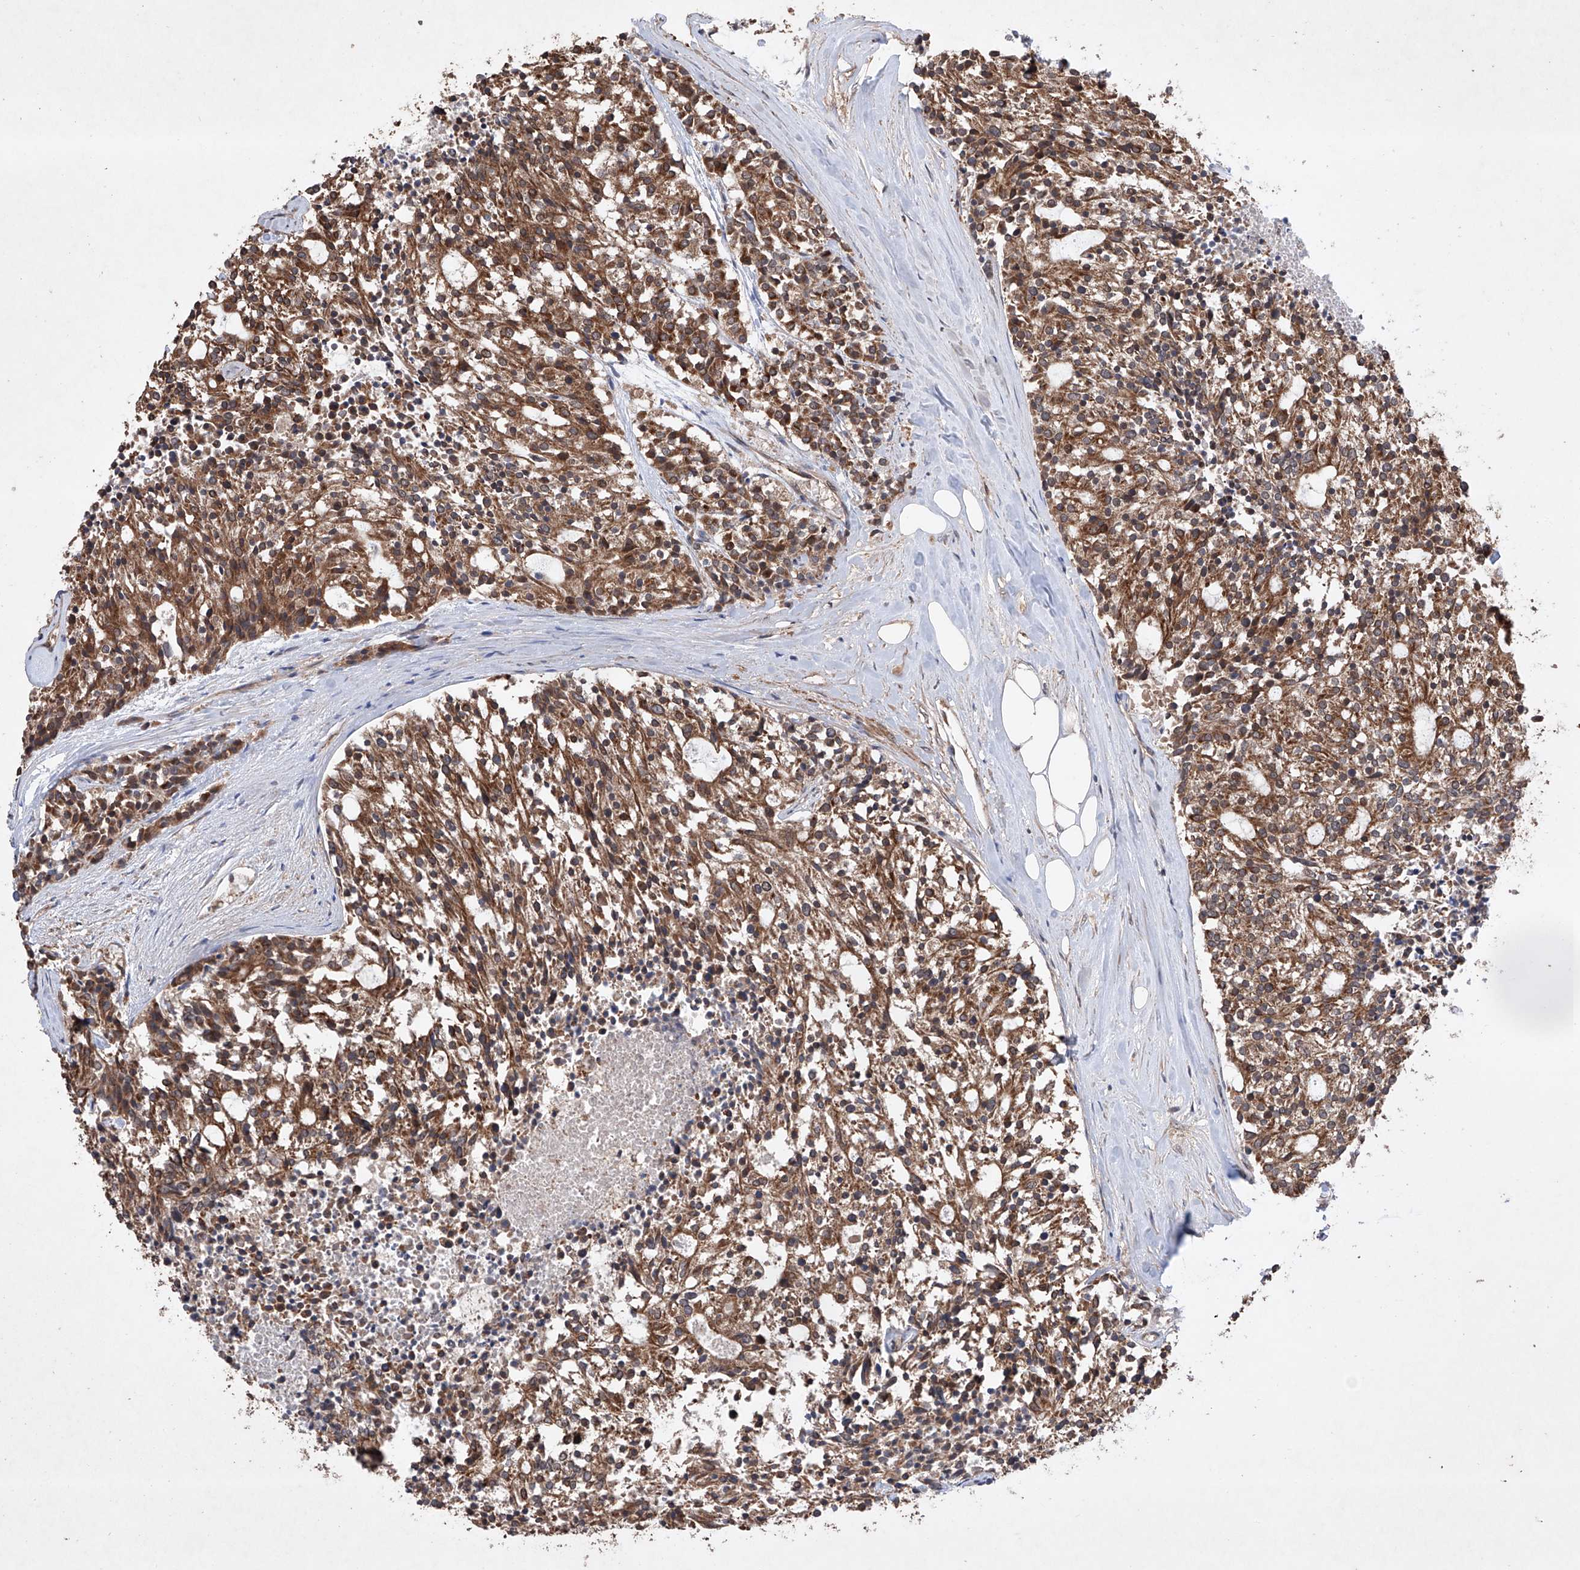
{"staining": {"intensity": "moderate", "quantity": ">75%", "location": "cytoplasmic/membranous"}, "tissue": "carcinoid", "cell_type": "Tumor cells", "image_type": "cancer", "snomed": [{"axis": "morphology", "description": "Carcinoid, malignant, NOS"}, {"axis": "topography", "description": "Pancreas"}], "caption": "An image of carcinoid (malignant) stained for a protein exhibits moderate cytoplasmic/membranous brown staining in tumor cells.", "gene": "LURAP1", "patient": {"sex": "female", "age": 54}}